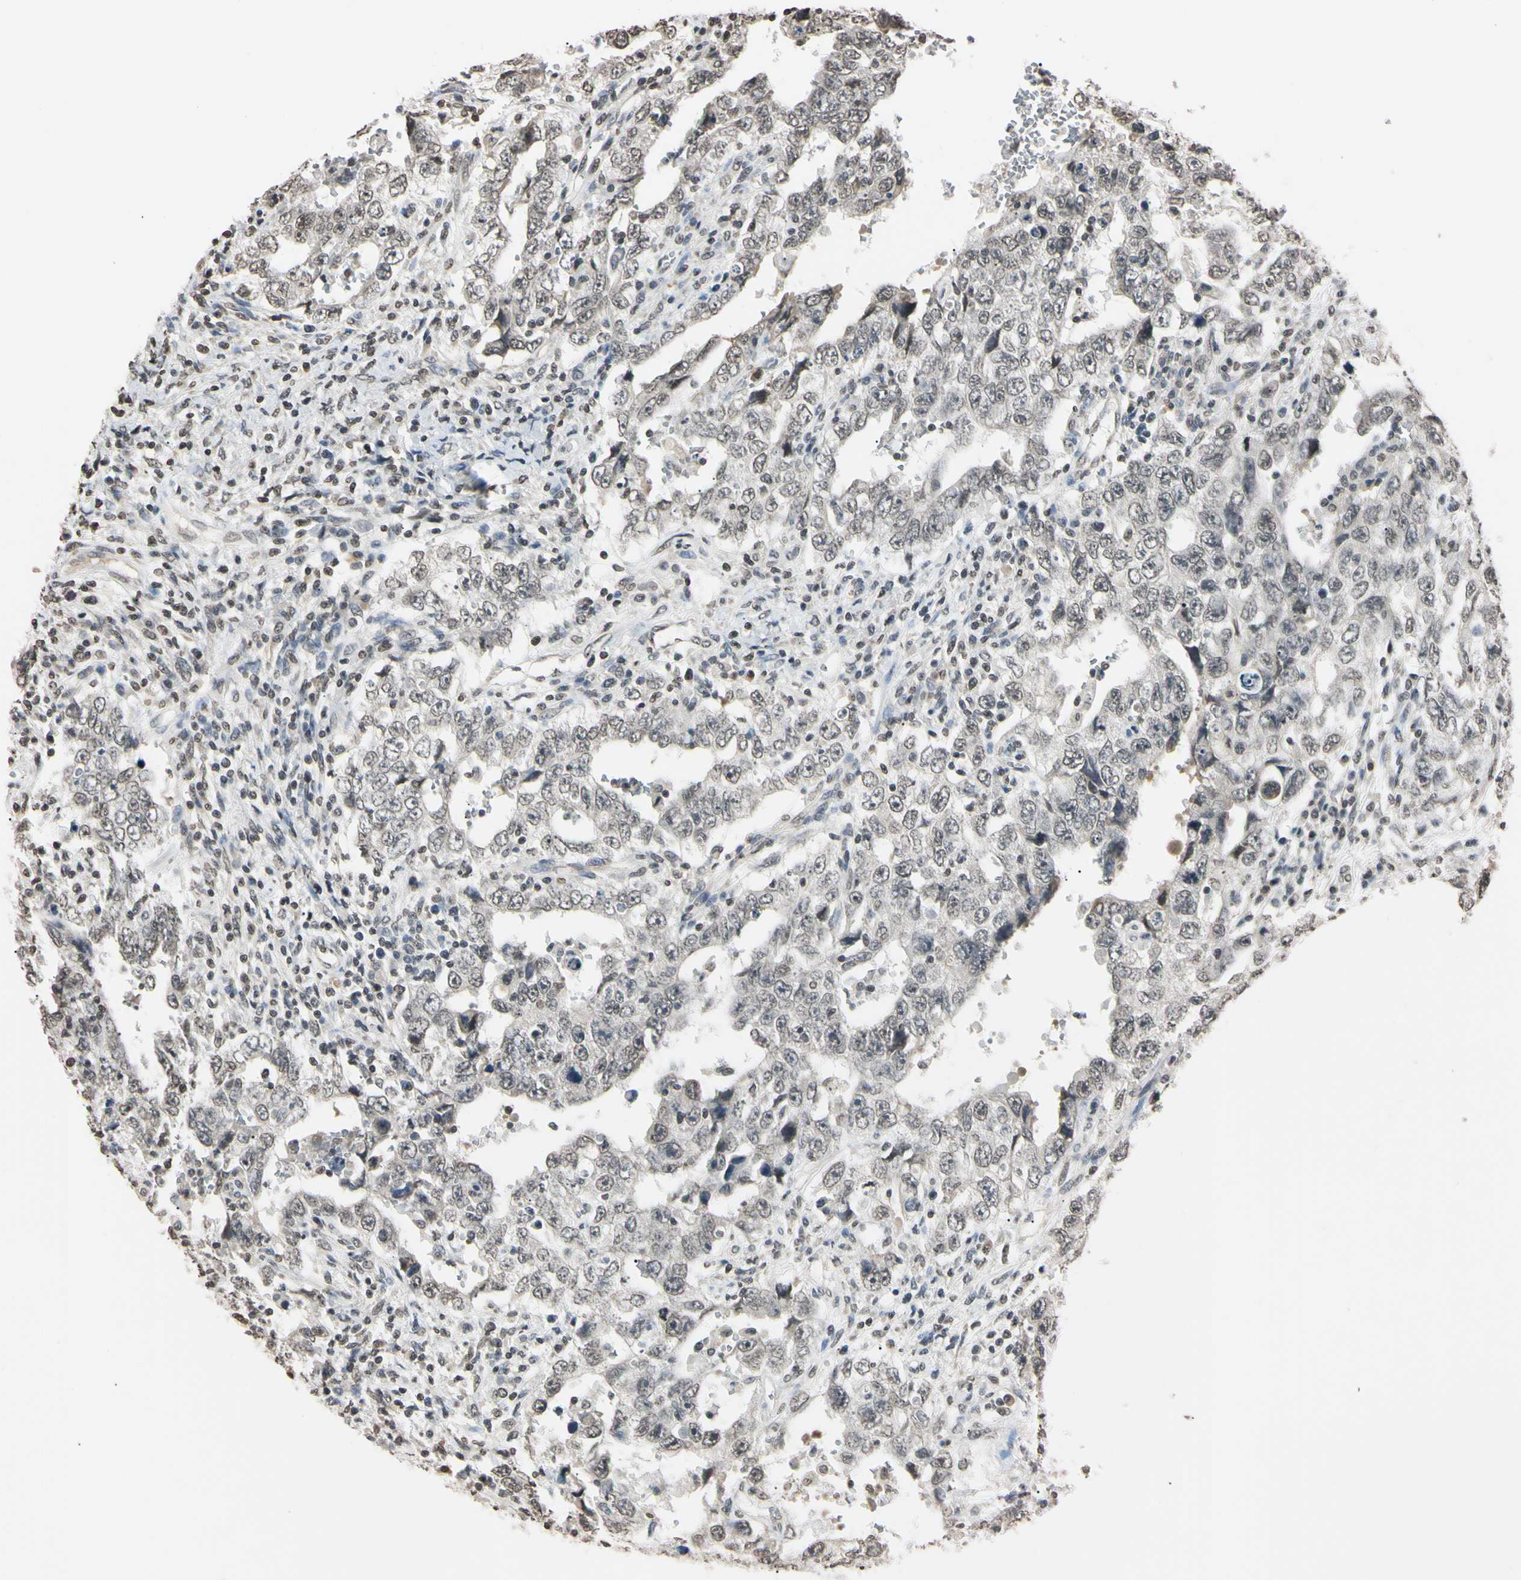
{"staining": {"intensity": "weak", "quantity": "25%-75%", "location": "nuclear"}, "tissue": "testis cancer", "cell_type": "Tumor cells", "image_type": "cancer", "snomed": [{"axis": "morphology", "description": "Carcinoma, Embryonal, NOS"}, {"axis": "topography", "description": "Testis"}], "caption": "A low amount of weak nuclear expression is identified in approximately 25%-75% of tumor cells in embryonal carcinoma (testis) tissue. The protein is stained brown, and the nuclei are stained in blue (DAB (3,3'-diaminobenzidine) IHC with brightfield microscopy, high magnification).", "gene": "CDC45", "patient": {"sex": "male", "age": 26}}